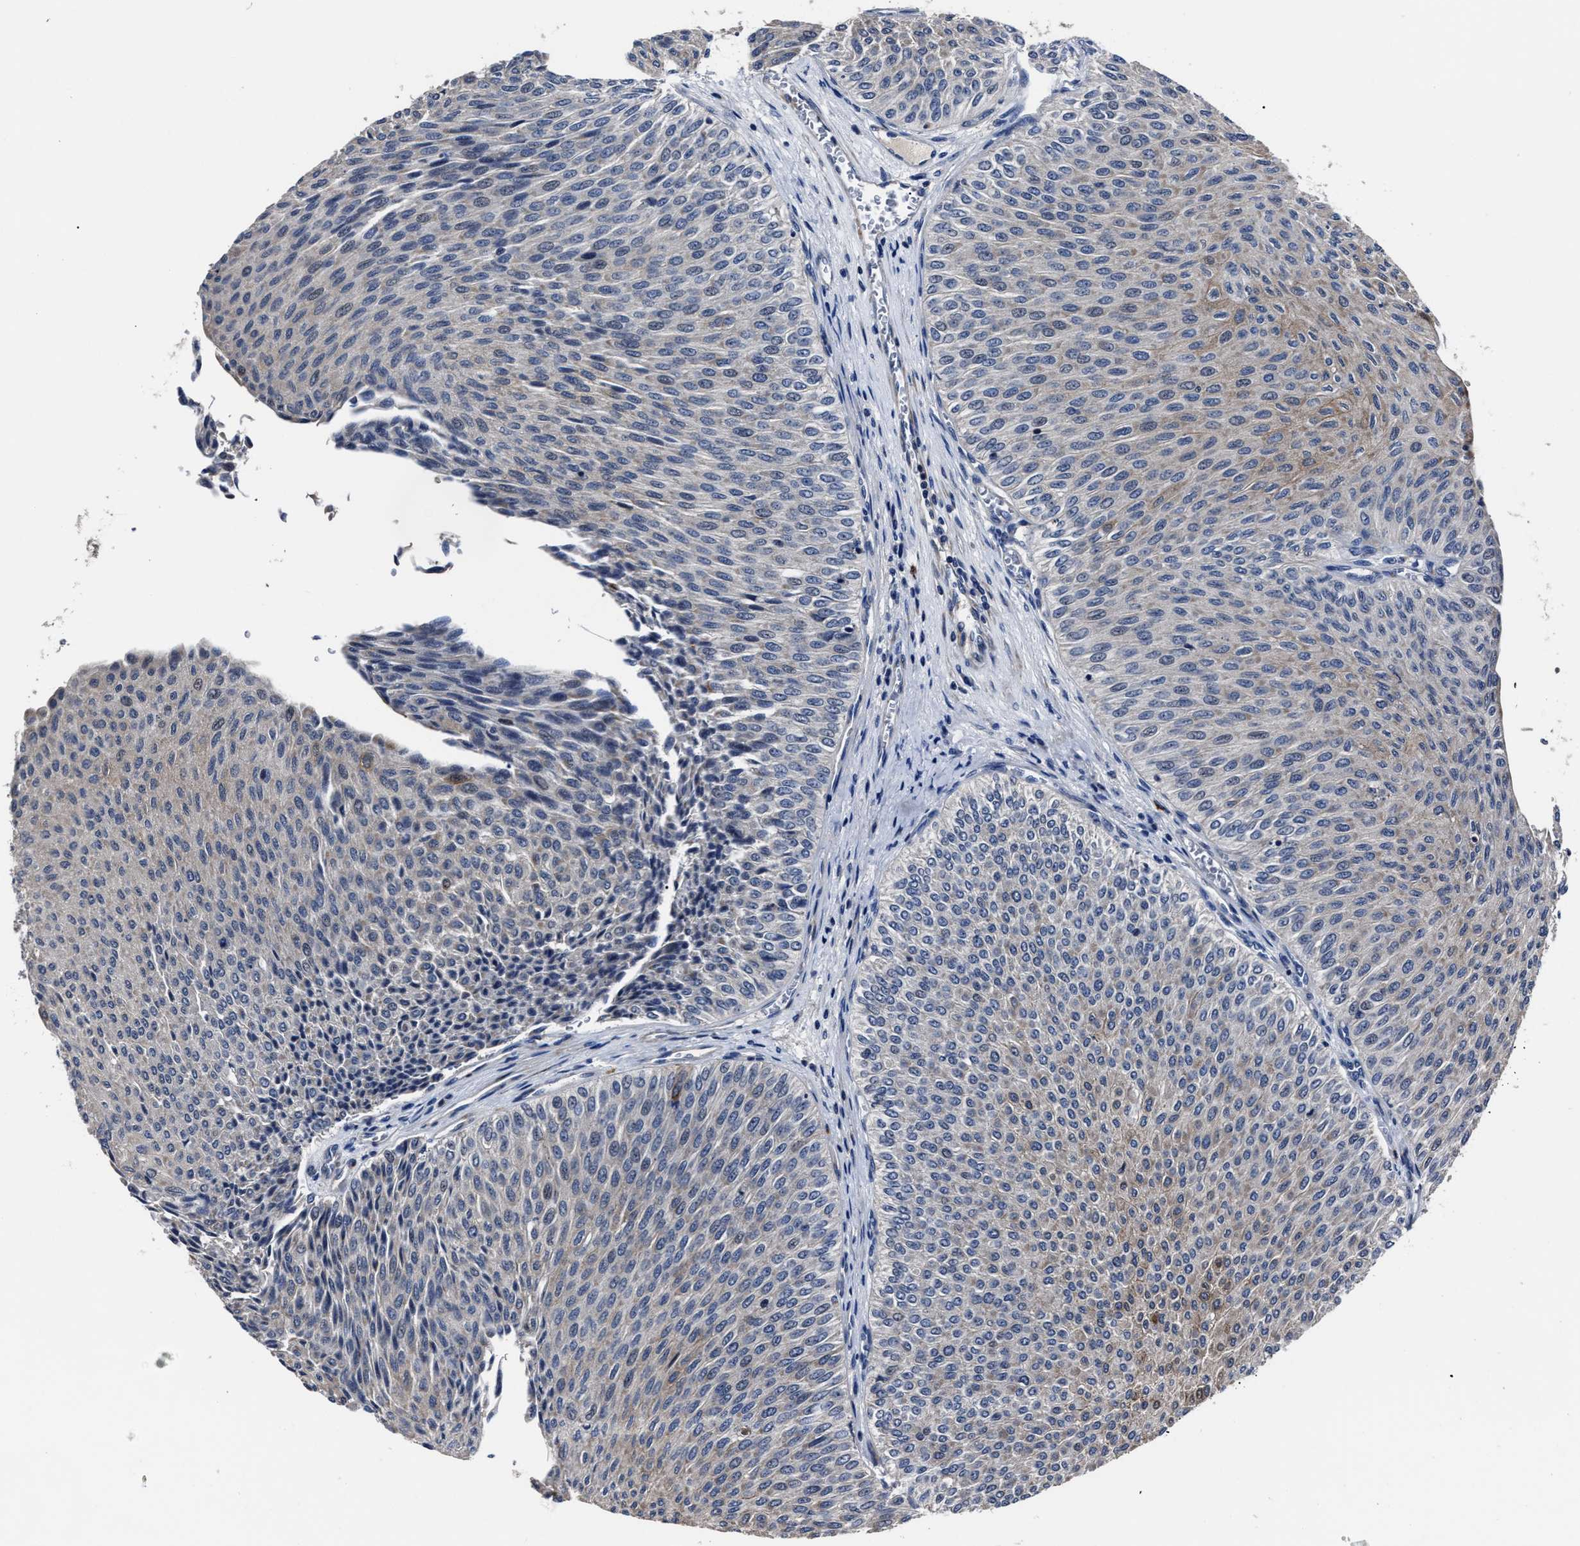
{"staining": {"intensity": "weak", "quantity": "25%-75%", "location": "cytoplasmic/membranous"}, "tissue": "urothelial cancer", "cell_type": "Tumor cells", "image_type": "cancer", "snomed": [{"axis": "morphology", "description": "Urothelial carcinoma, Low grade"}, {"axis": "topography", "description": "Urinary bladder"}], "caption": "Tumor cells exhibit low levels of weak cytoplasmic/membranous staining in about 25%-75% of cells in human urothelial carcinoma (low-grade).", "gene": "RSBN1L", "patient": {"sex": "male", "age": 78}}